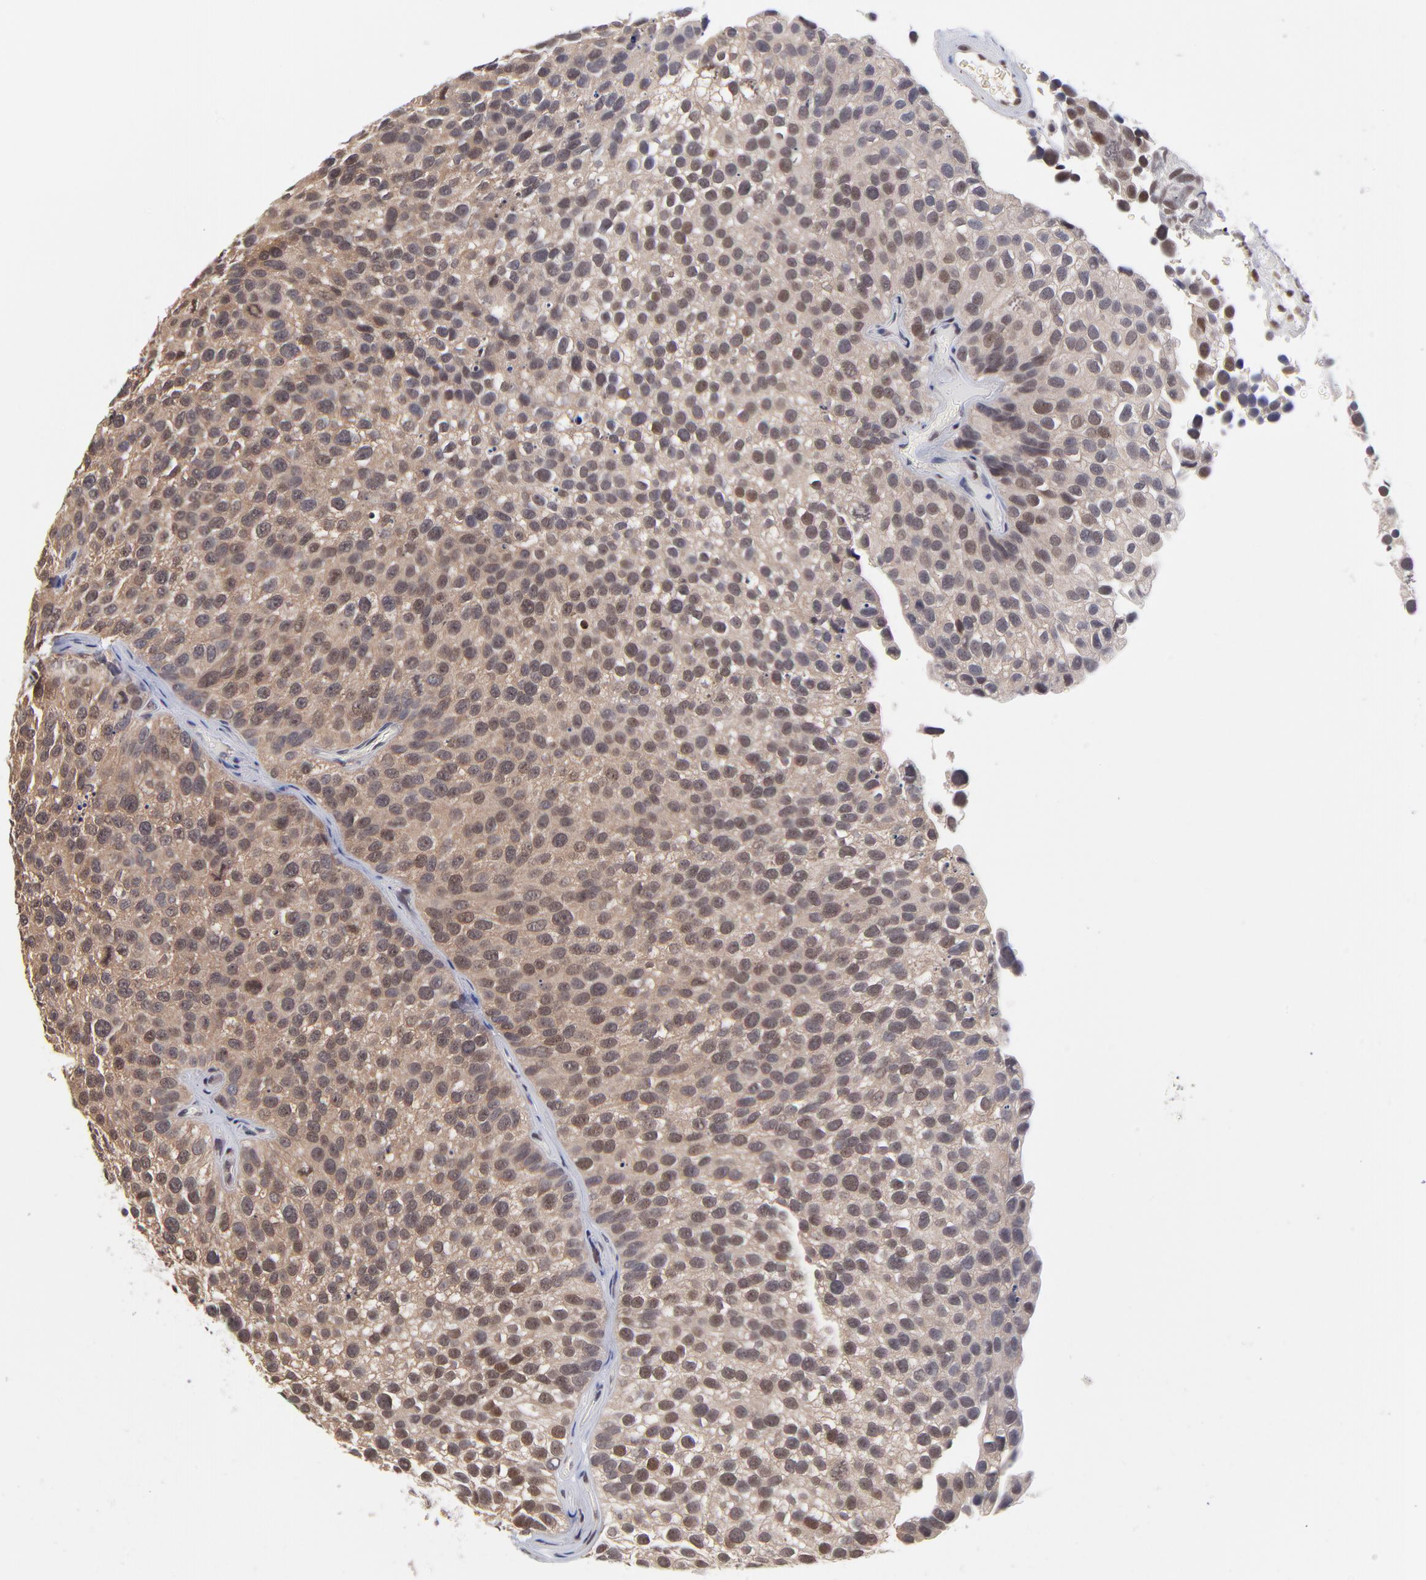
{"staining": {"intensity": "moderate", "quantity": ">75%", "location": "cytoplasmic/membranous"}, "tissue": "urothelial cancer", "cell_type": "Tumor cells", "image_type": "cancer", "snomed": [{"axis": "morphology", "description": "Urothelial carcinoma, High grade"}, {"axis": "topography", "description": "Urinary bladder"}], "caption": "Protein expression by immunohistochemistry (IHC) shows moderate cytoplasmic/membranous staining in approximately >75% of tumor cells in urothelial carcinoma (high-grade). The protein of interest is stained brown, and the nuclei are stained in blue (DAB IHC with brightfield microscopy, high magnification).", "gene": "UBE2E3", "patient": {"sex": "male", "age": 72}}